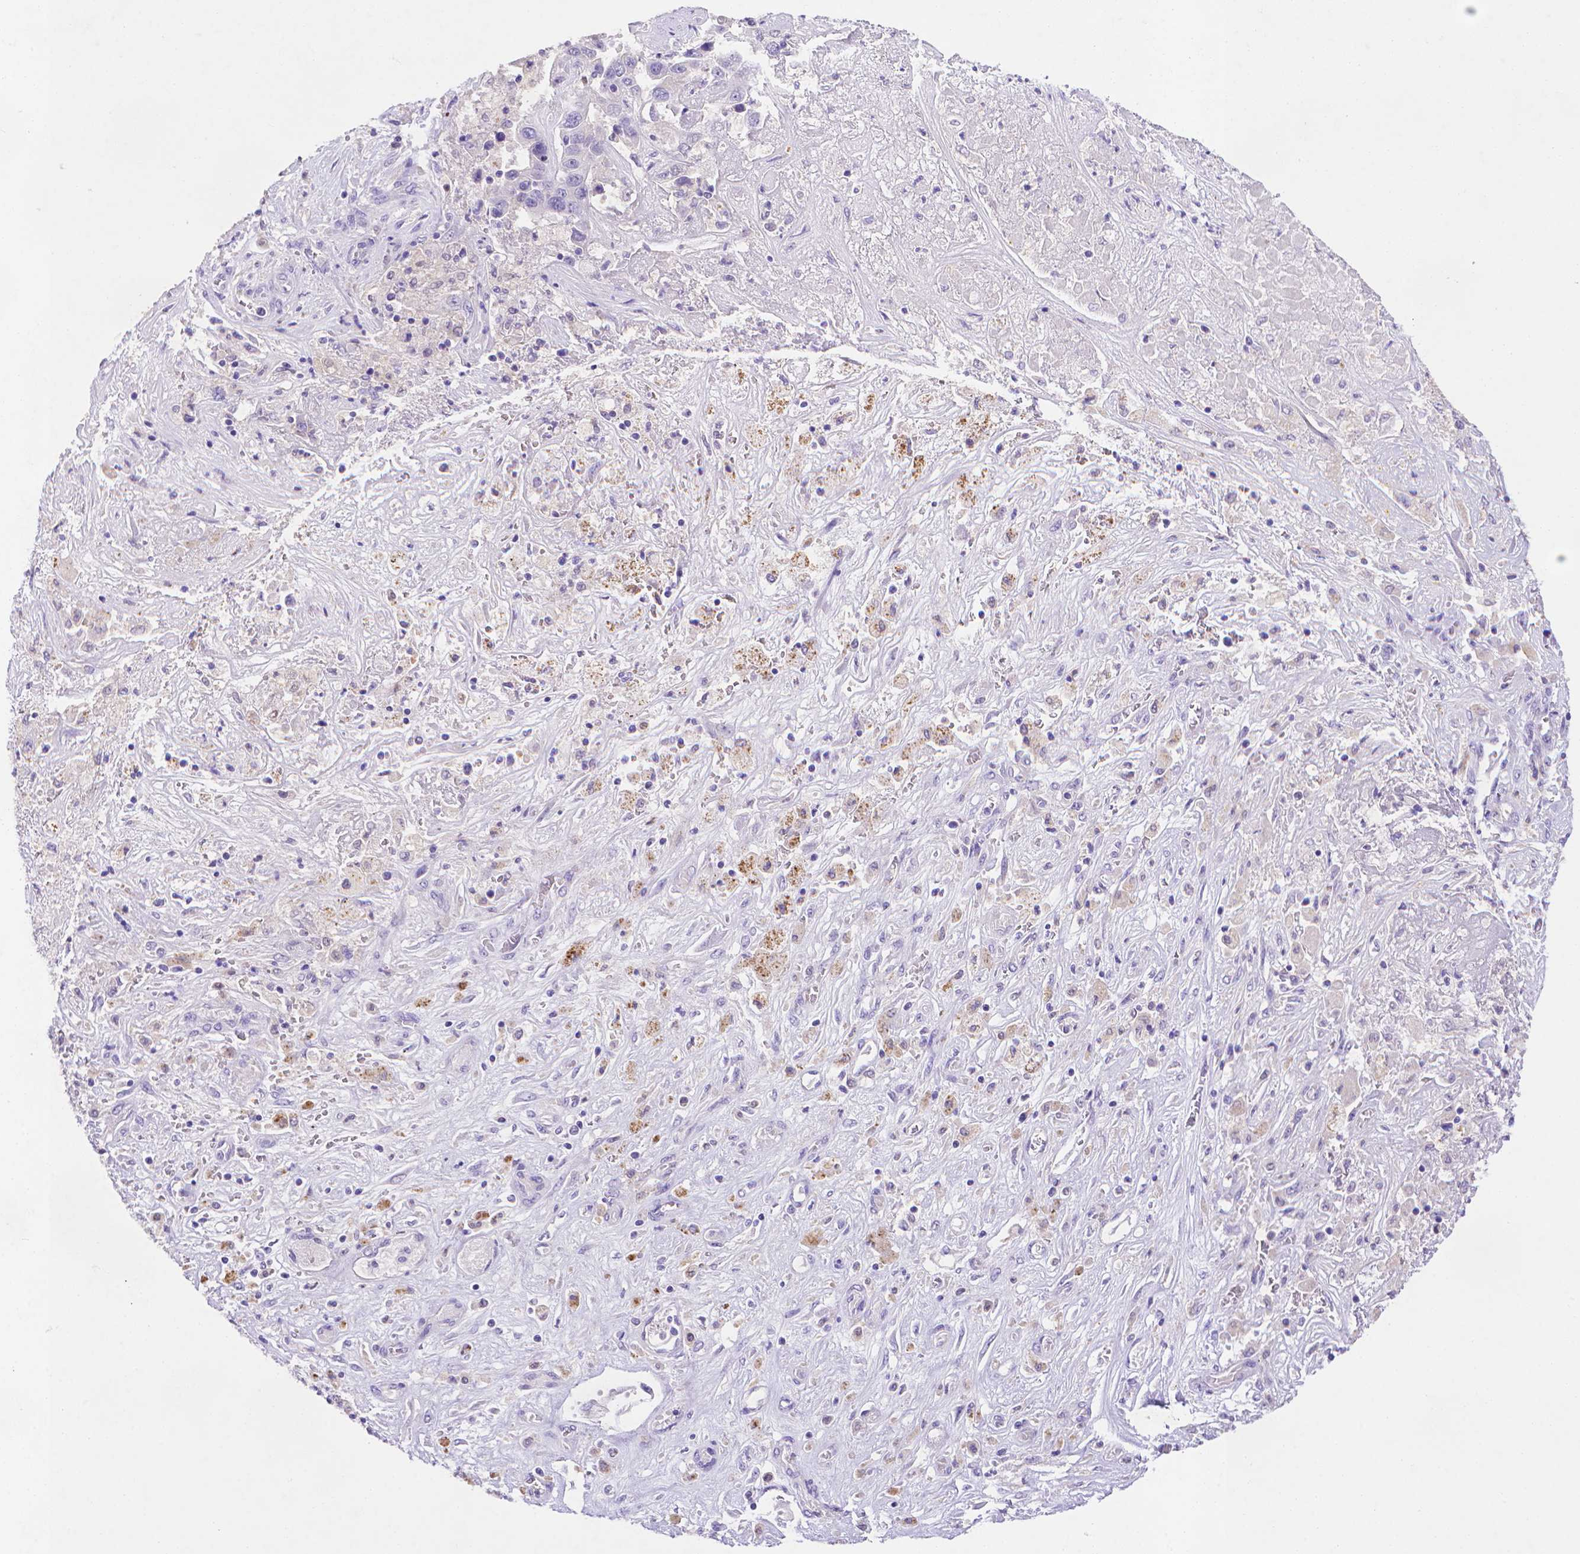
{"staining": {"intensity": "negative", "quantity": "none", "location": "none"}, "tissue": "liver cancer", "cell_type": "Tumor cells", "image_type": "cancer", "snomed": [{"axis": "morphology", "description": "Cholangiocarcinoma"}, {"axis": "topography", "description": "Liver"}], "caption": "Protein analysis of cholangiocarcinoma (liver) shows no significant positivity in tumor cells.", "gene": "FGD2", "patient": {"sex": "female", "age": 52}}